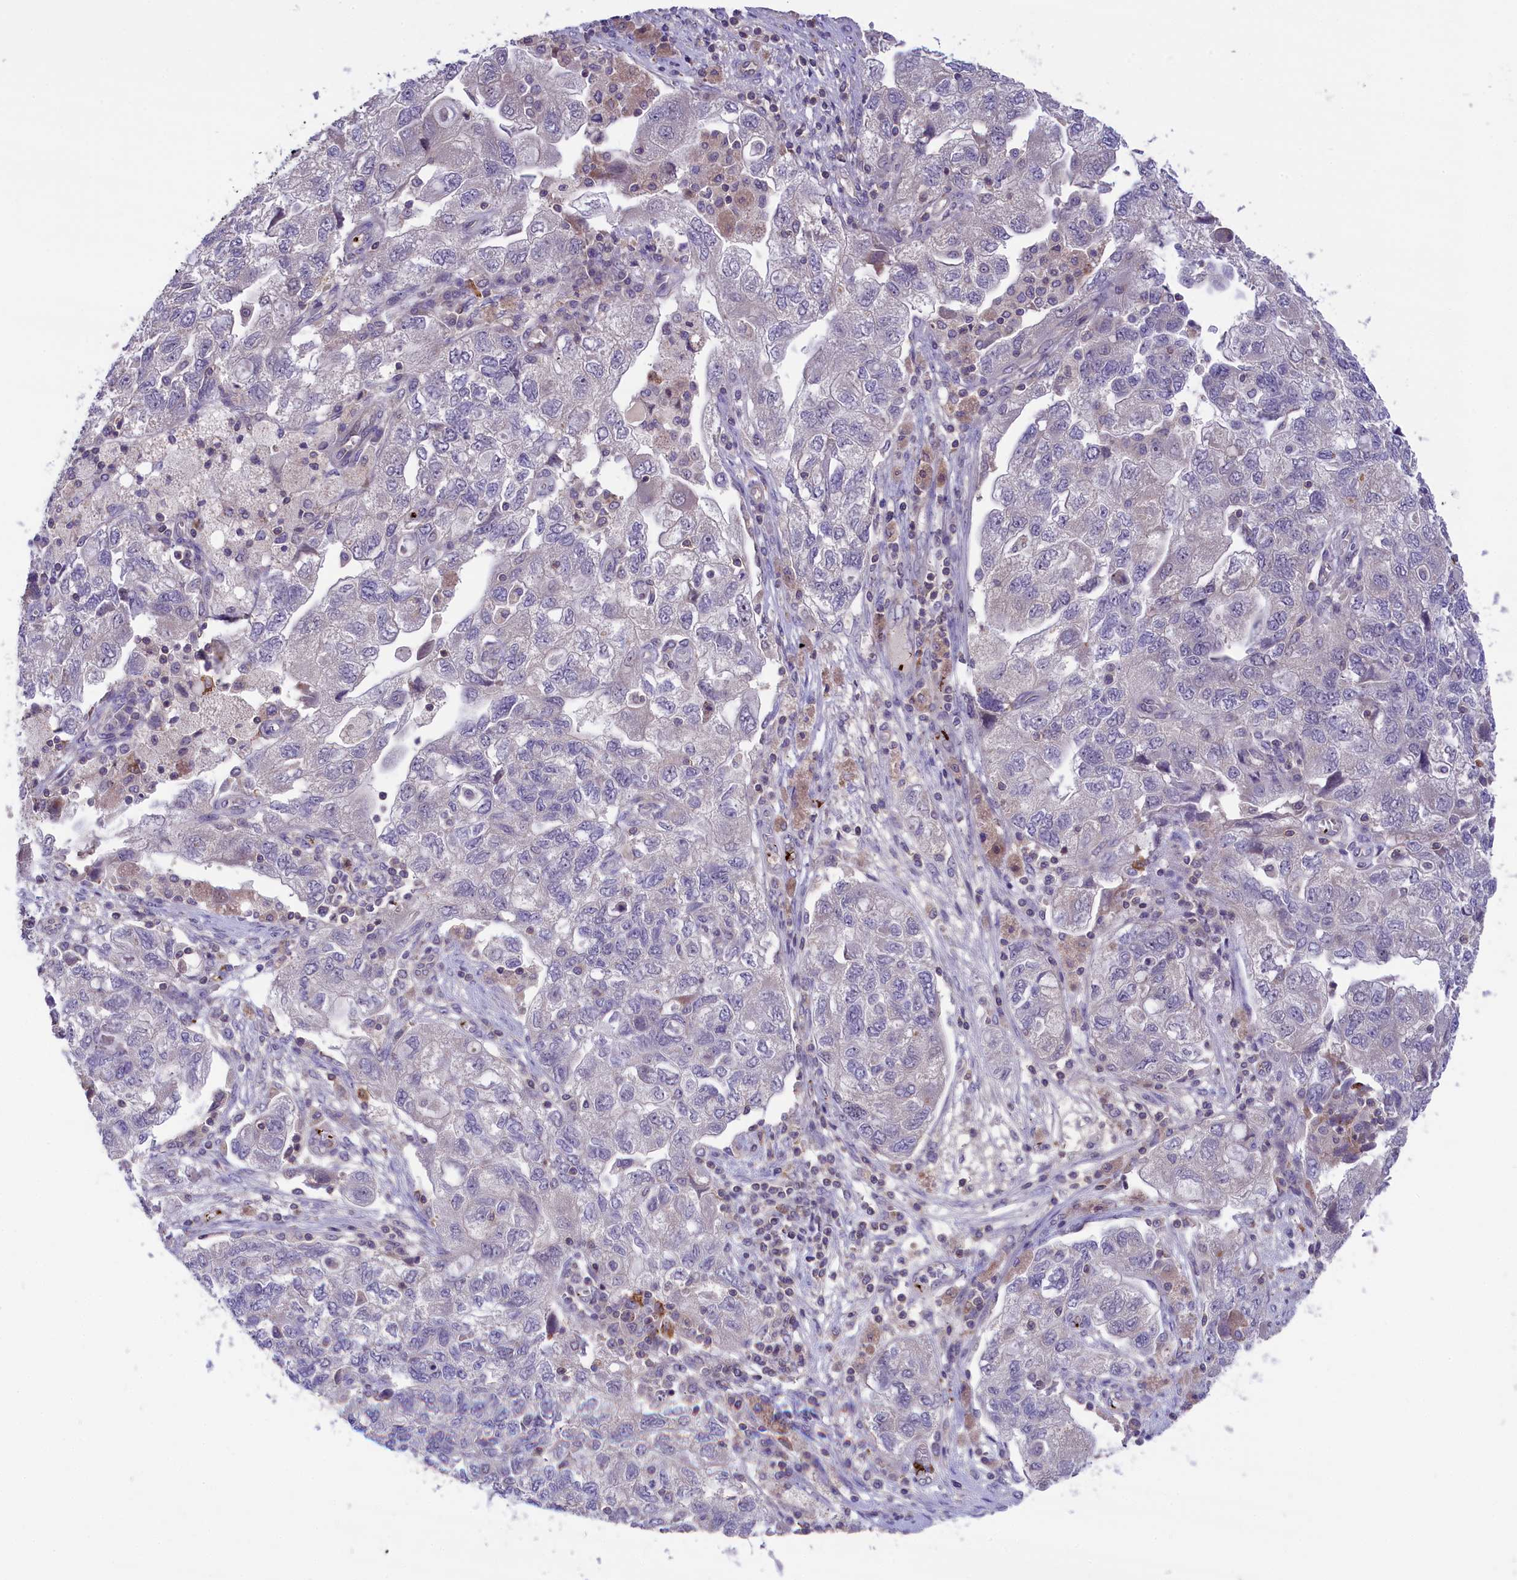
{"staining": {"intensity": "negative", "quantity": "none", "location": "none"}, "tissue": "ovarian cancer", "cell_type": "Tumor cells", "image_type": "cancer", "snomed": [{"axis": "morphology", "description": "Carcinoma, NOS"}, {"axis": "morphology", "description": "Cystadenocarcinoma, serous, NOS"}, {"axis": "topography", "description": "Ovary"}], "caption": "This photomicrograph is of carcinoma (ovarian) stained with IHC to label a protein in brown with the nuclei are counter-stained blue. There is no expression in tumor cells.", "gene": "HEATR3", "patient": {"sex": "female", "age": 69}}